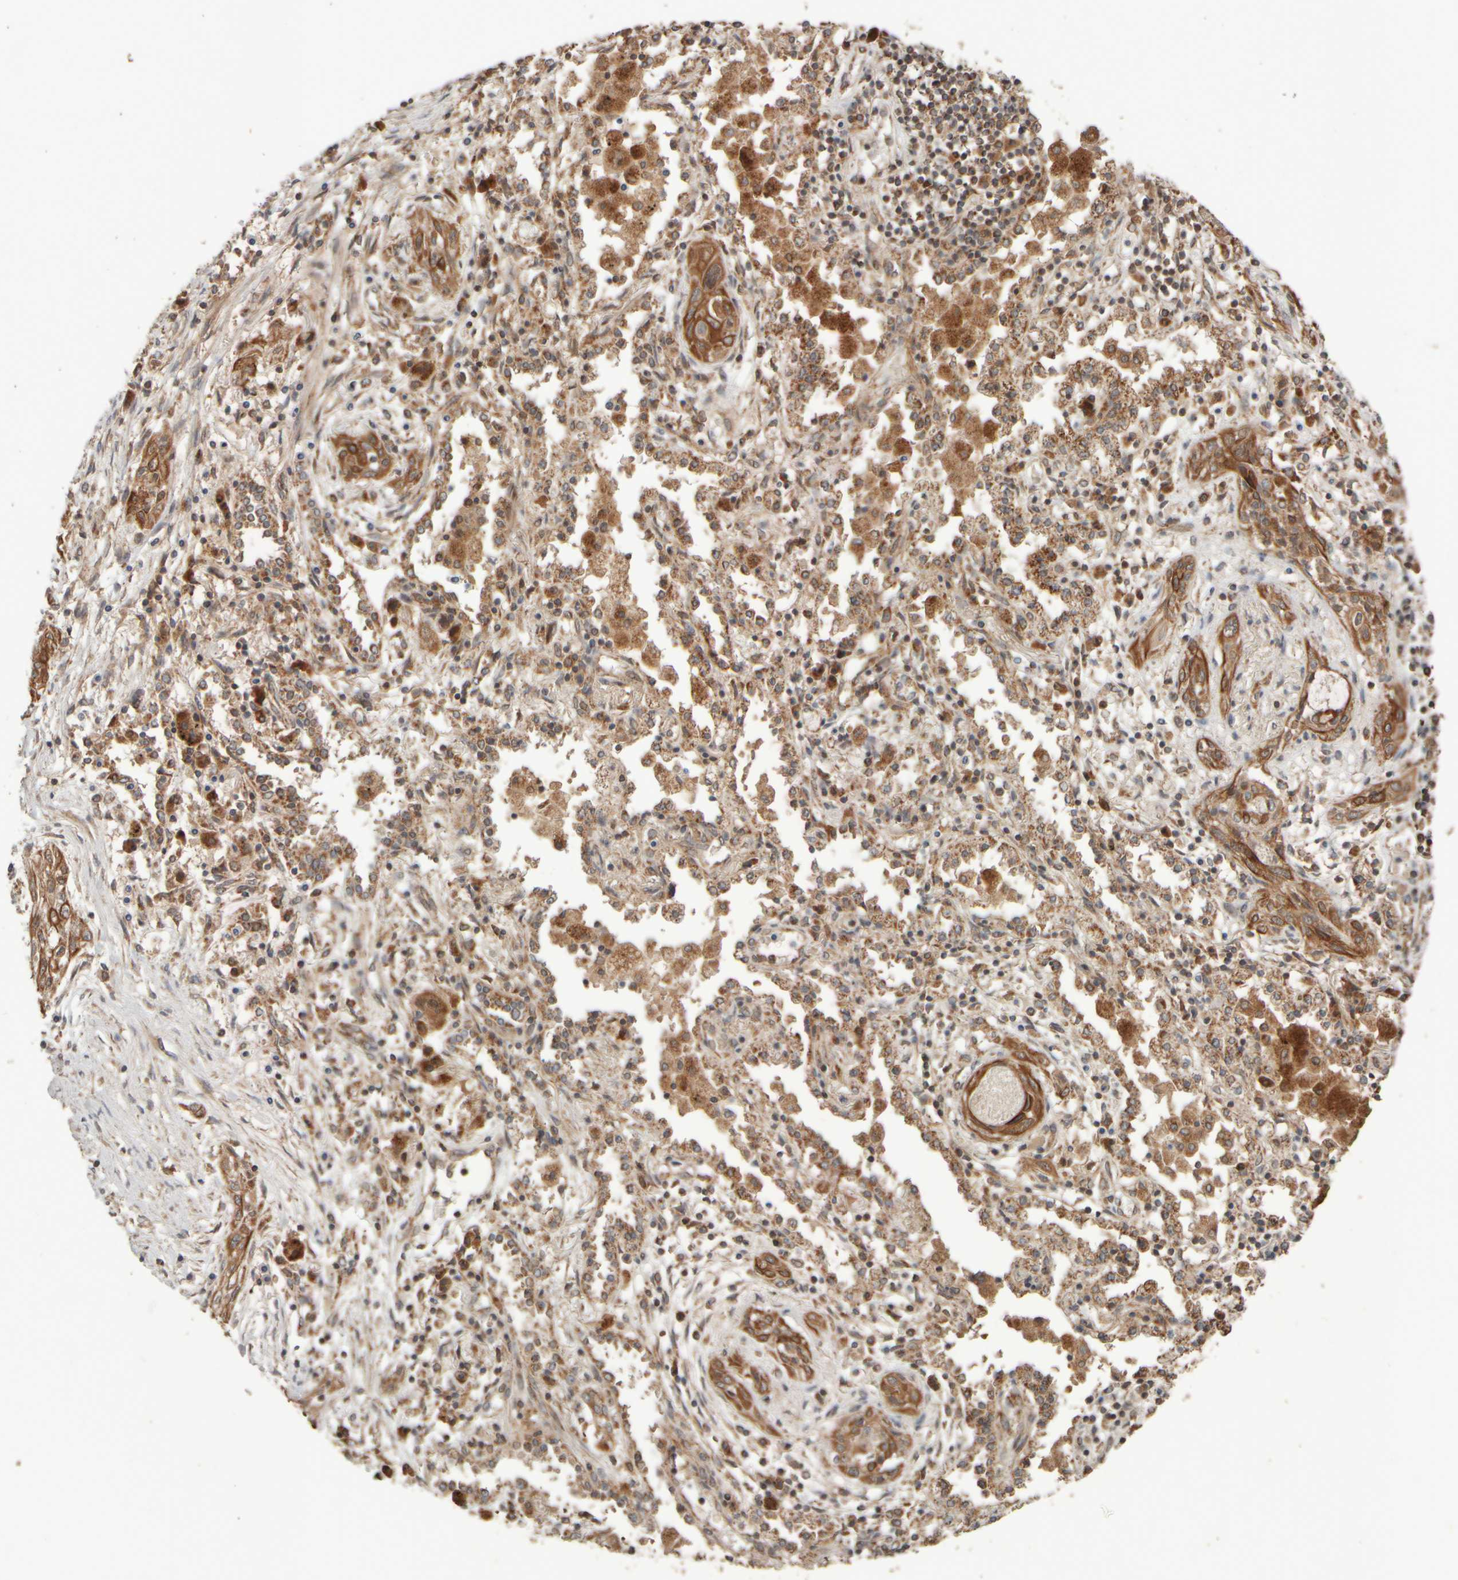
{"staining": {"intensity": "strong", "quantity": ">75%", "location": "cytoplasmic/membranous"}, "tissue": "lung cancer", "cell_type": "Tumor cells", "image_type": "cancer", "snomed": [{"axis": "morphology", "description": "Squamous cell carcinoma, NOS"}, {"axis": "topography", "description": "Lung"}], "caption": "An image of human lung cancer (squamous cell carcinoma) stained for a protein exhibits strong cytoplasmic/membranous brown staining in tumor cells. Using DAB (brown) and hematoxylin (blue) stains, captured at high magnification using brightfield microscopy.", "gene": "EIF2B3", "patient": {"sex": "female", "age": 47}}